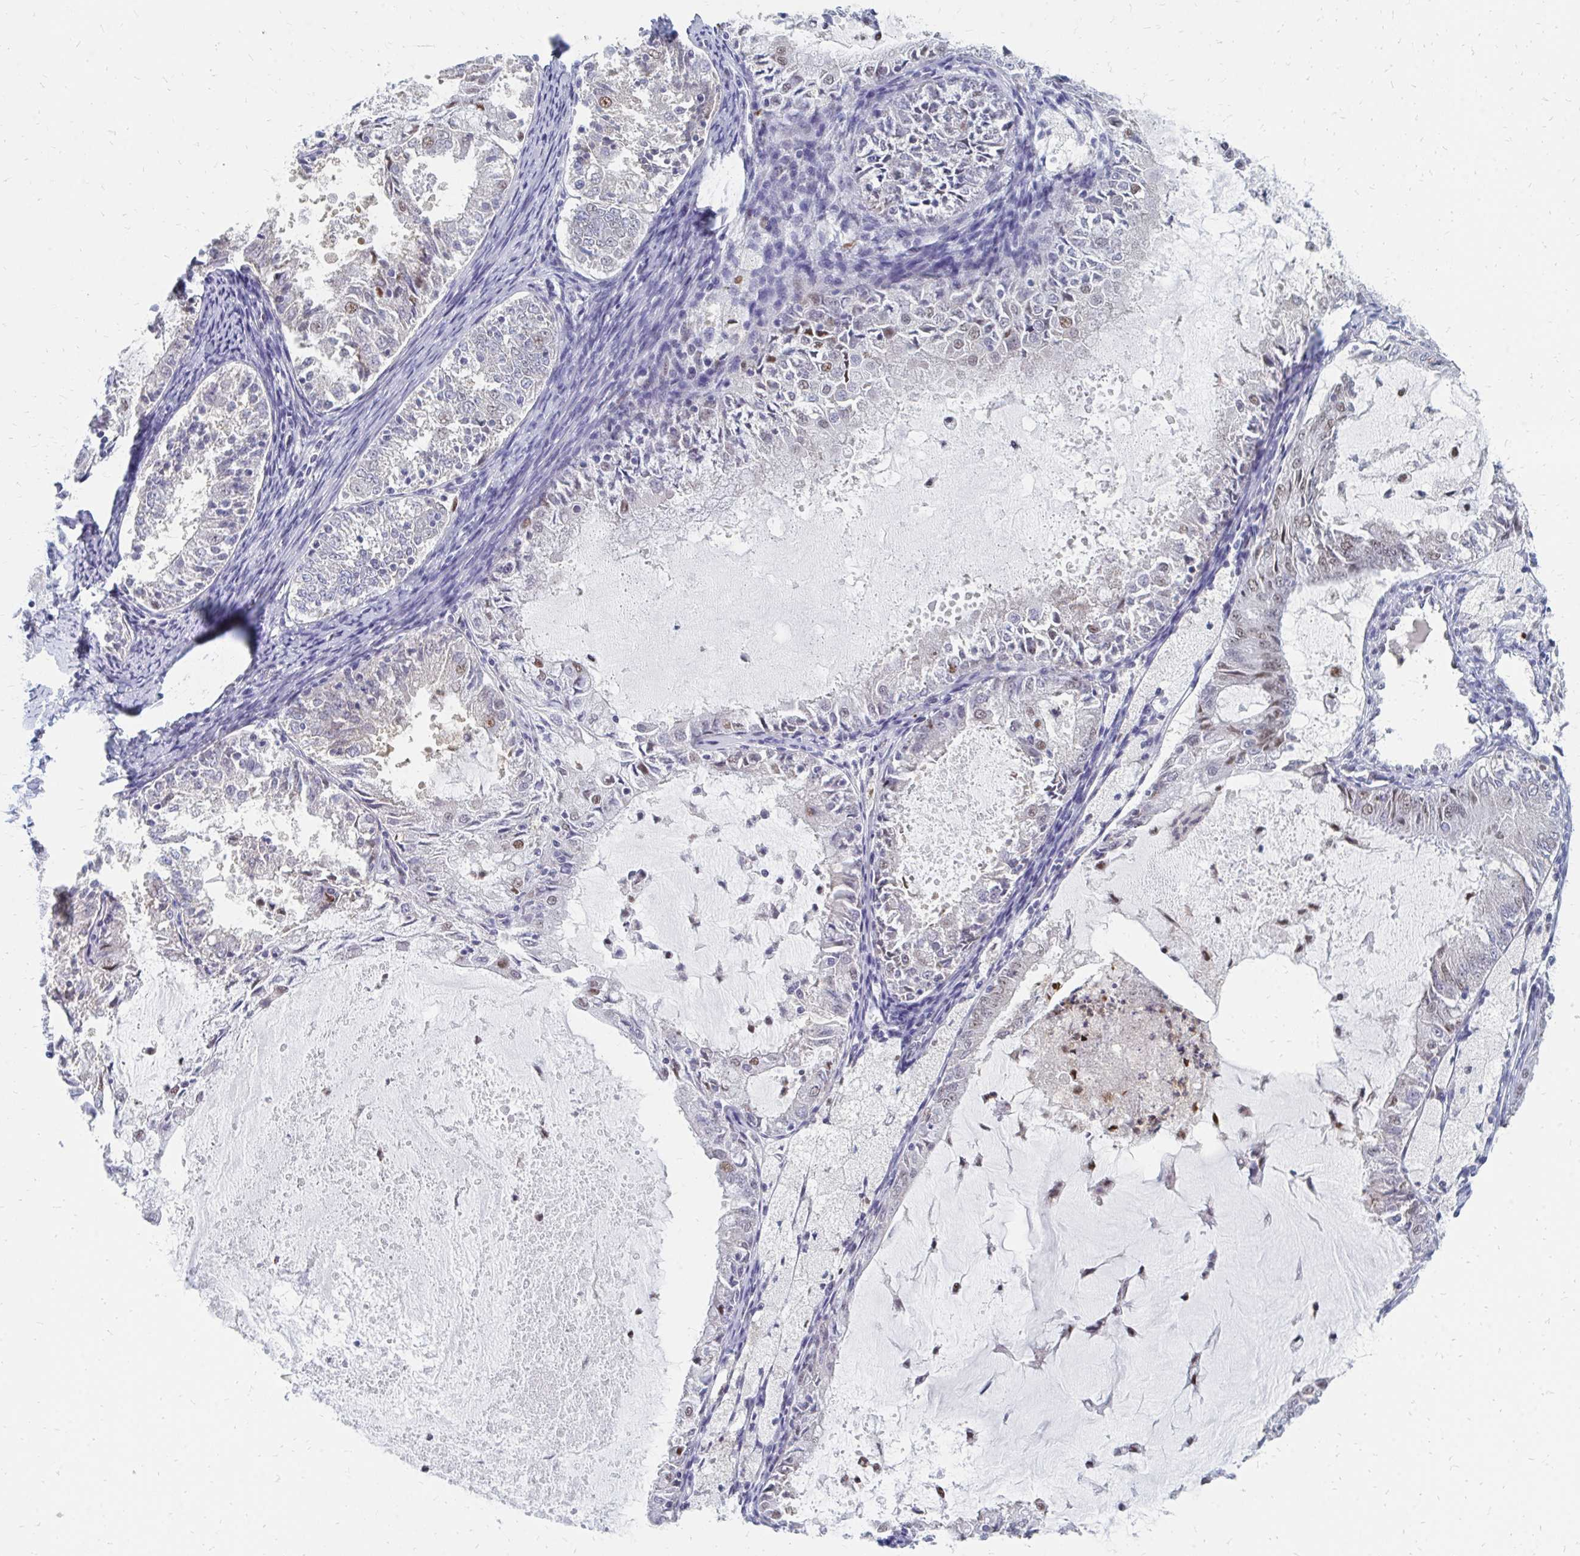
{"staining": {"intensity": "weak", "quantity": "<25%", "location": "nuclear"}, "tissue": "endometrial cancer", "cell_type": "Tumor cells", "image_type": "cancer", "snomed": [{"axis": "morphology", "description": "Adenocarcinoma, NOS"}, {"axis": "topography", "description": "Endometrium"}], "caption": "Endometrial cancer was stained to show a protein in brown. There is no significant staining in tumor cells.", "gene": "PLK3", "patient": {"sex": "female", "age": 57}}